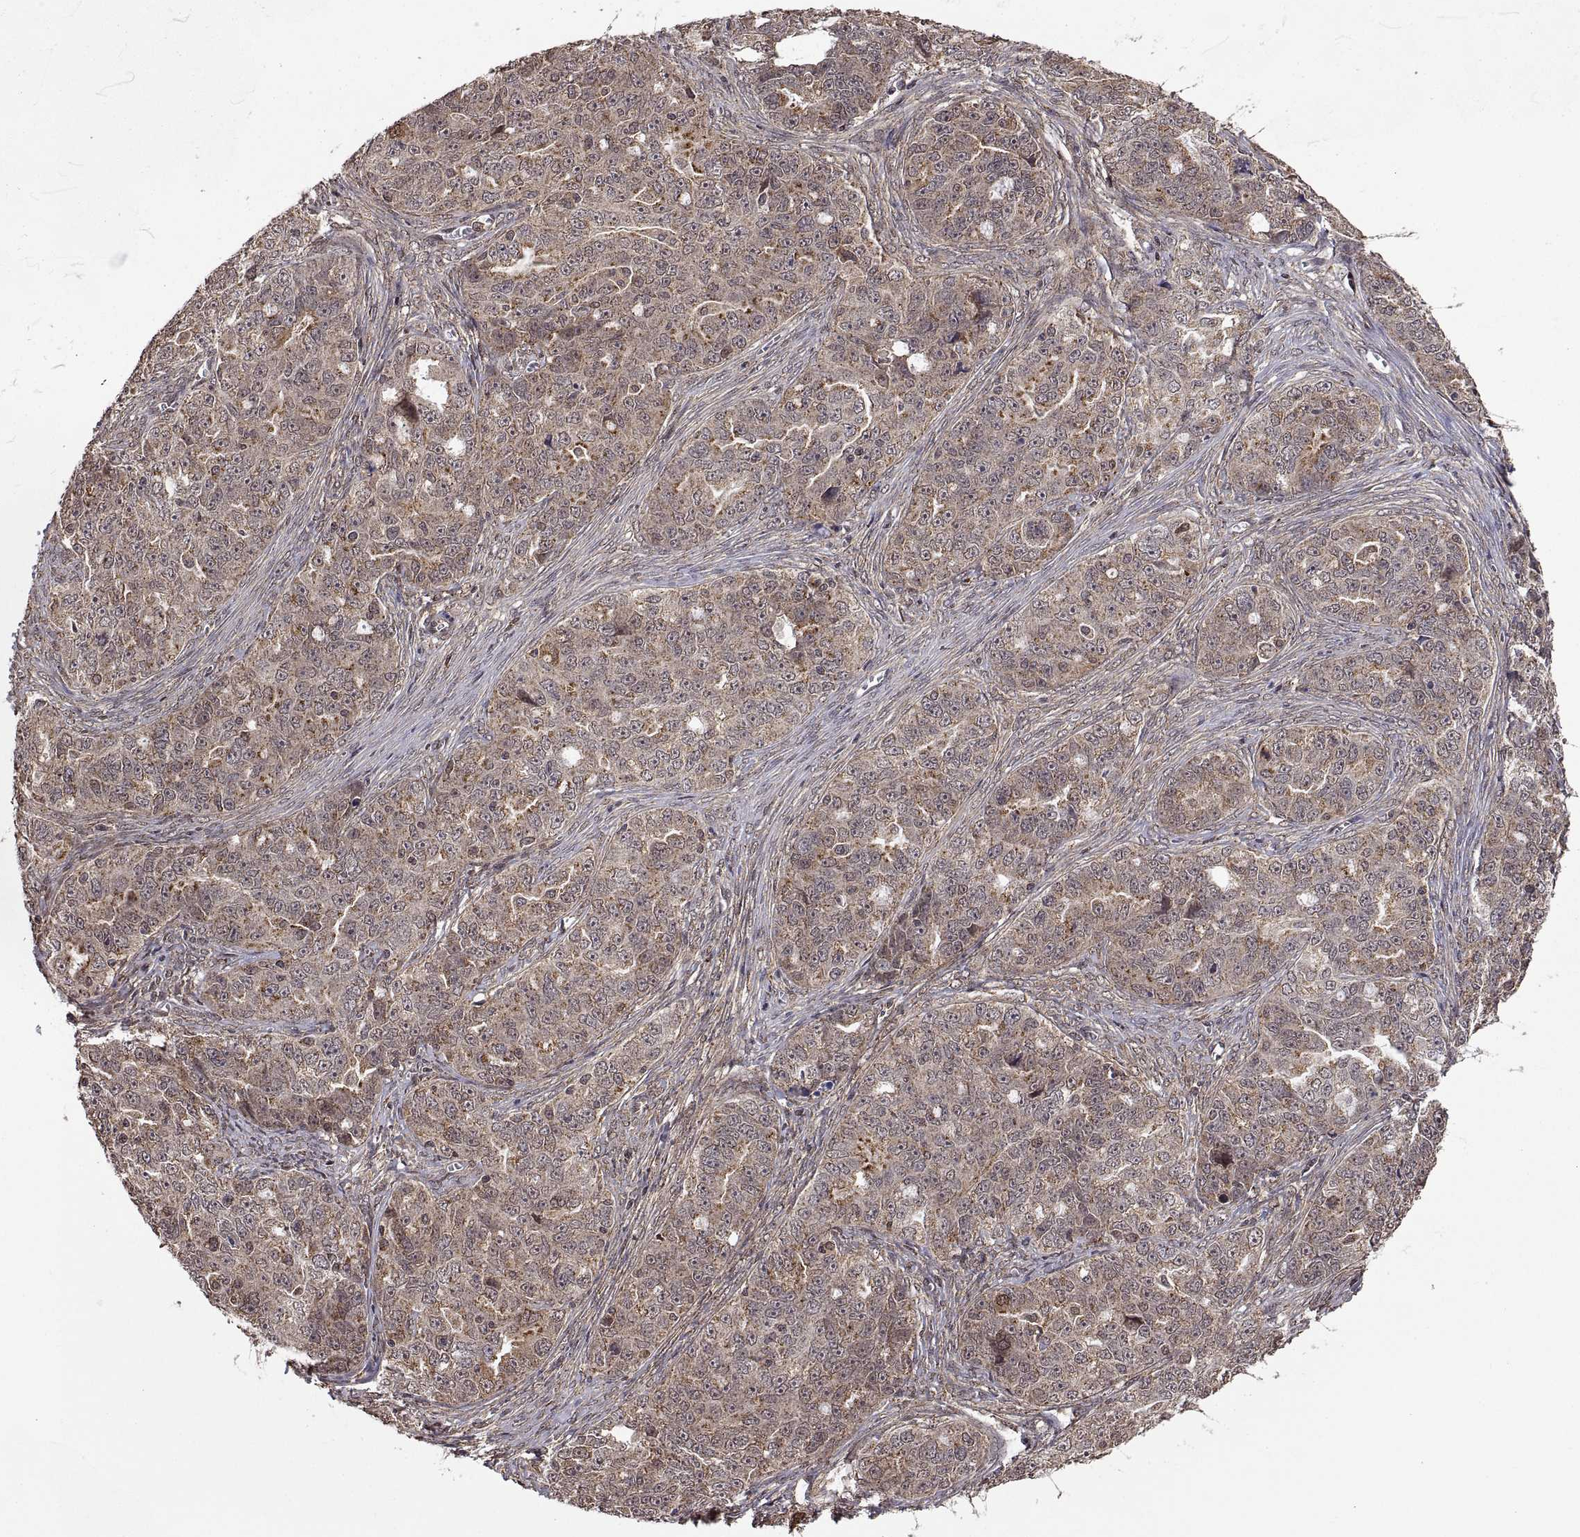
{"staining": {"intensity": "weak", "quantity": ">75%", "location": "cytoplasmic/membranous"}, "tissue": "ovarian cancer", "cell_type": "Tumor cells", "image_type": "cancer", "snomed": [{"axis": "morphology", "description": "Cystadenocarcinoma, serous, NOS"}, {"axis": "topography", "description": "Ovary"}], "caption": "A histopathology image of serous cystadenocarcinoma (ovarian) stained for a protein reveals weak cytoplasmic/membranous brown staining in tumor cells.", "gene": "ZNRF2", "patient": {"sex": "female", "age": 51}}